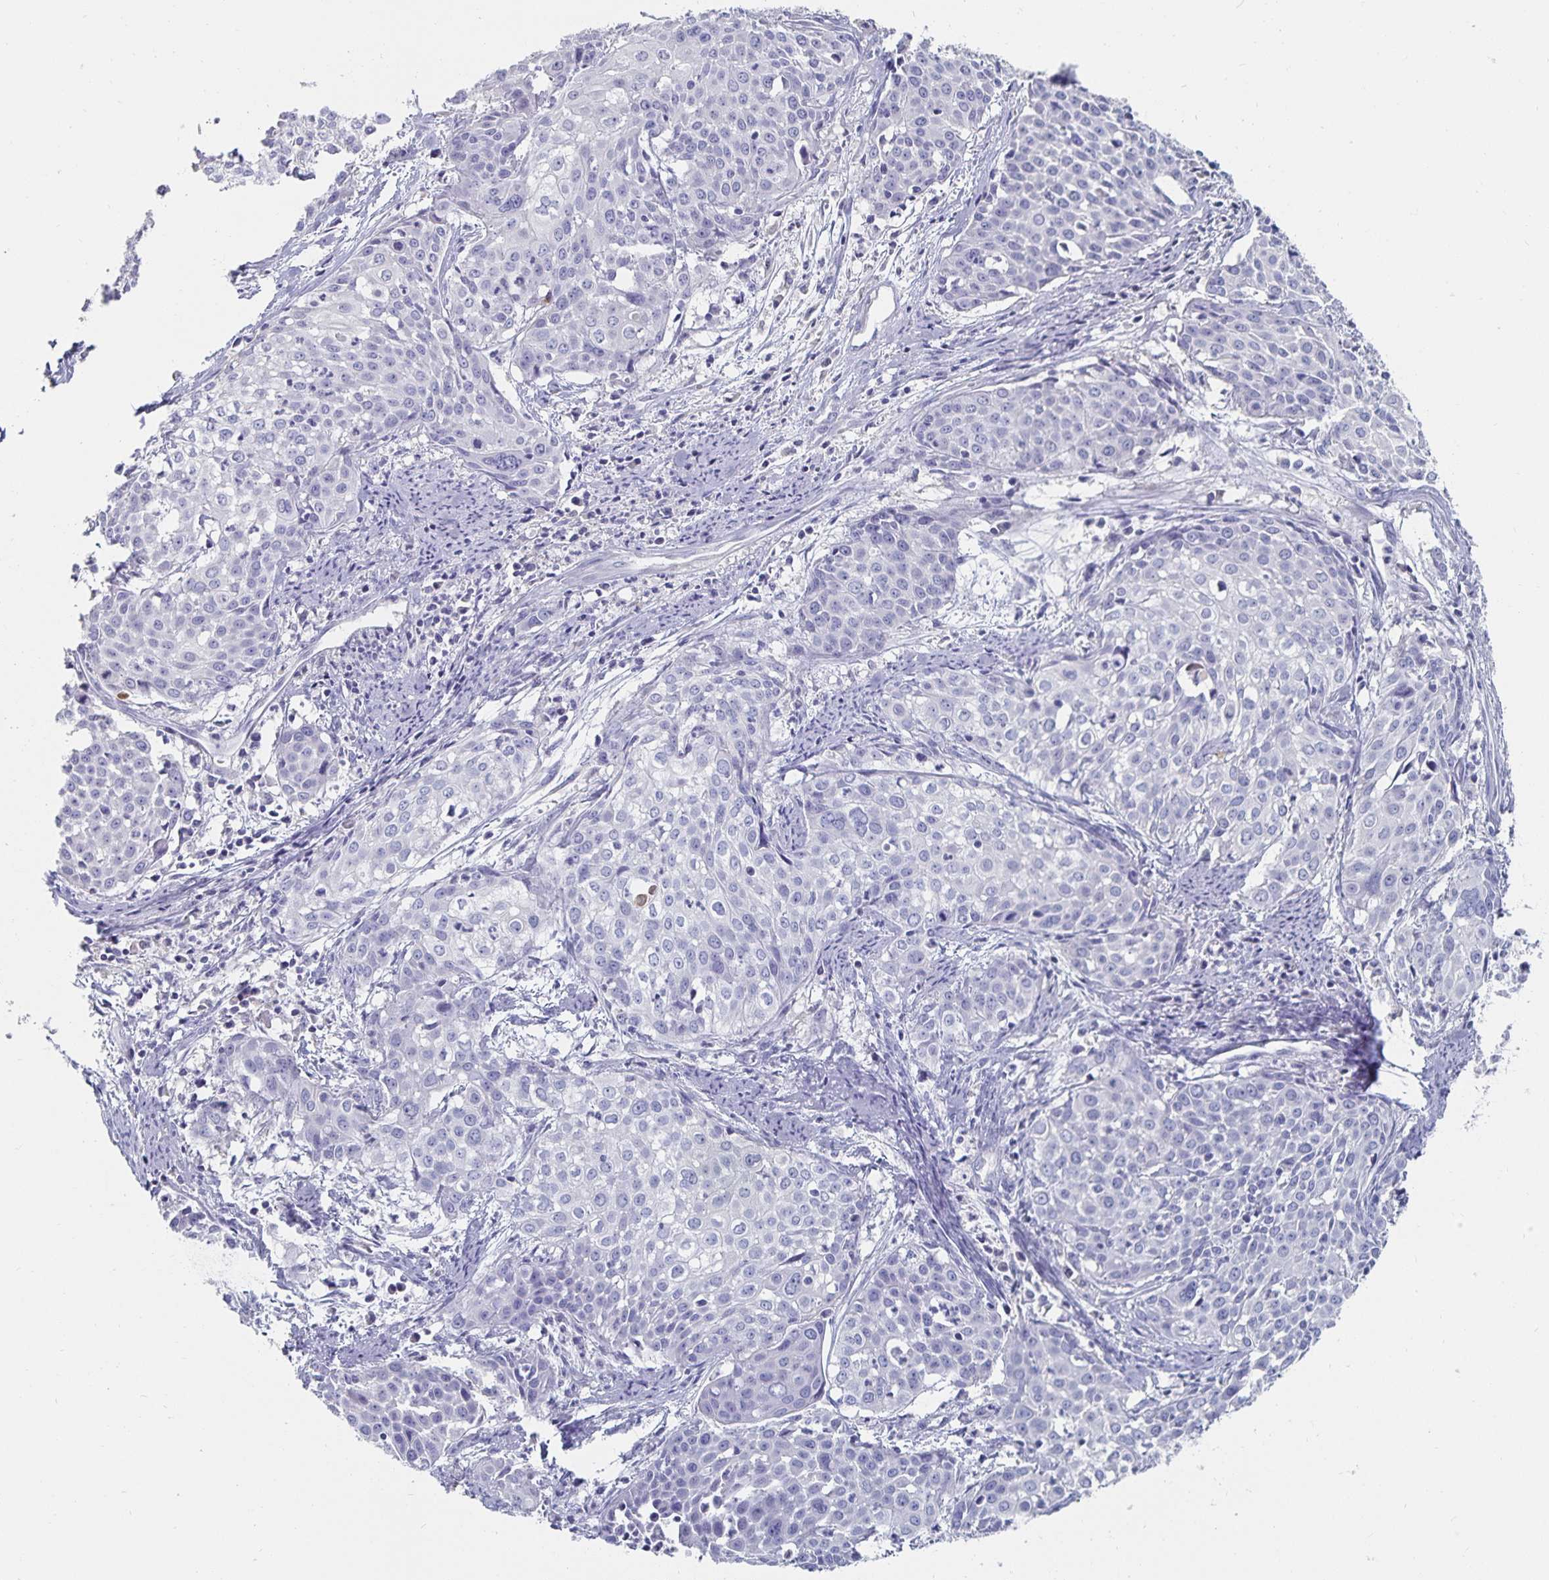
{"staining": {"intensity": "negative", "quantity": "none", "location": "none"}, "tissue": "cervical cancer", "cell_type": "Tumor cells", "image_type": "cancer", "snomed": [{"axis": "morphology", "description": "Squamous cell carcinoma, NOS"}, {"axis": "topography", "description": "Cervix"}], "caption": "Photomicrograph shows no protein positivity in tumor cells of cervical cancer tissue. (Stains: DAB (3,3'-diaminobenzidine) immunohistochemistry (IHC) with hematoxylin counter stain, Microscopy: brightfield microscopy at high magnification).", "gene": "CFAP69", "patient": {"sex": "female", "age": 39}}